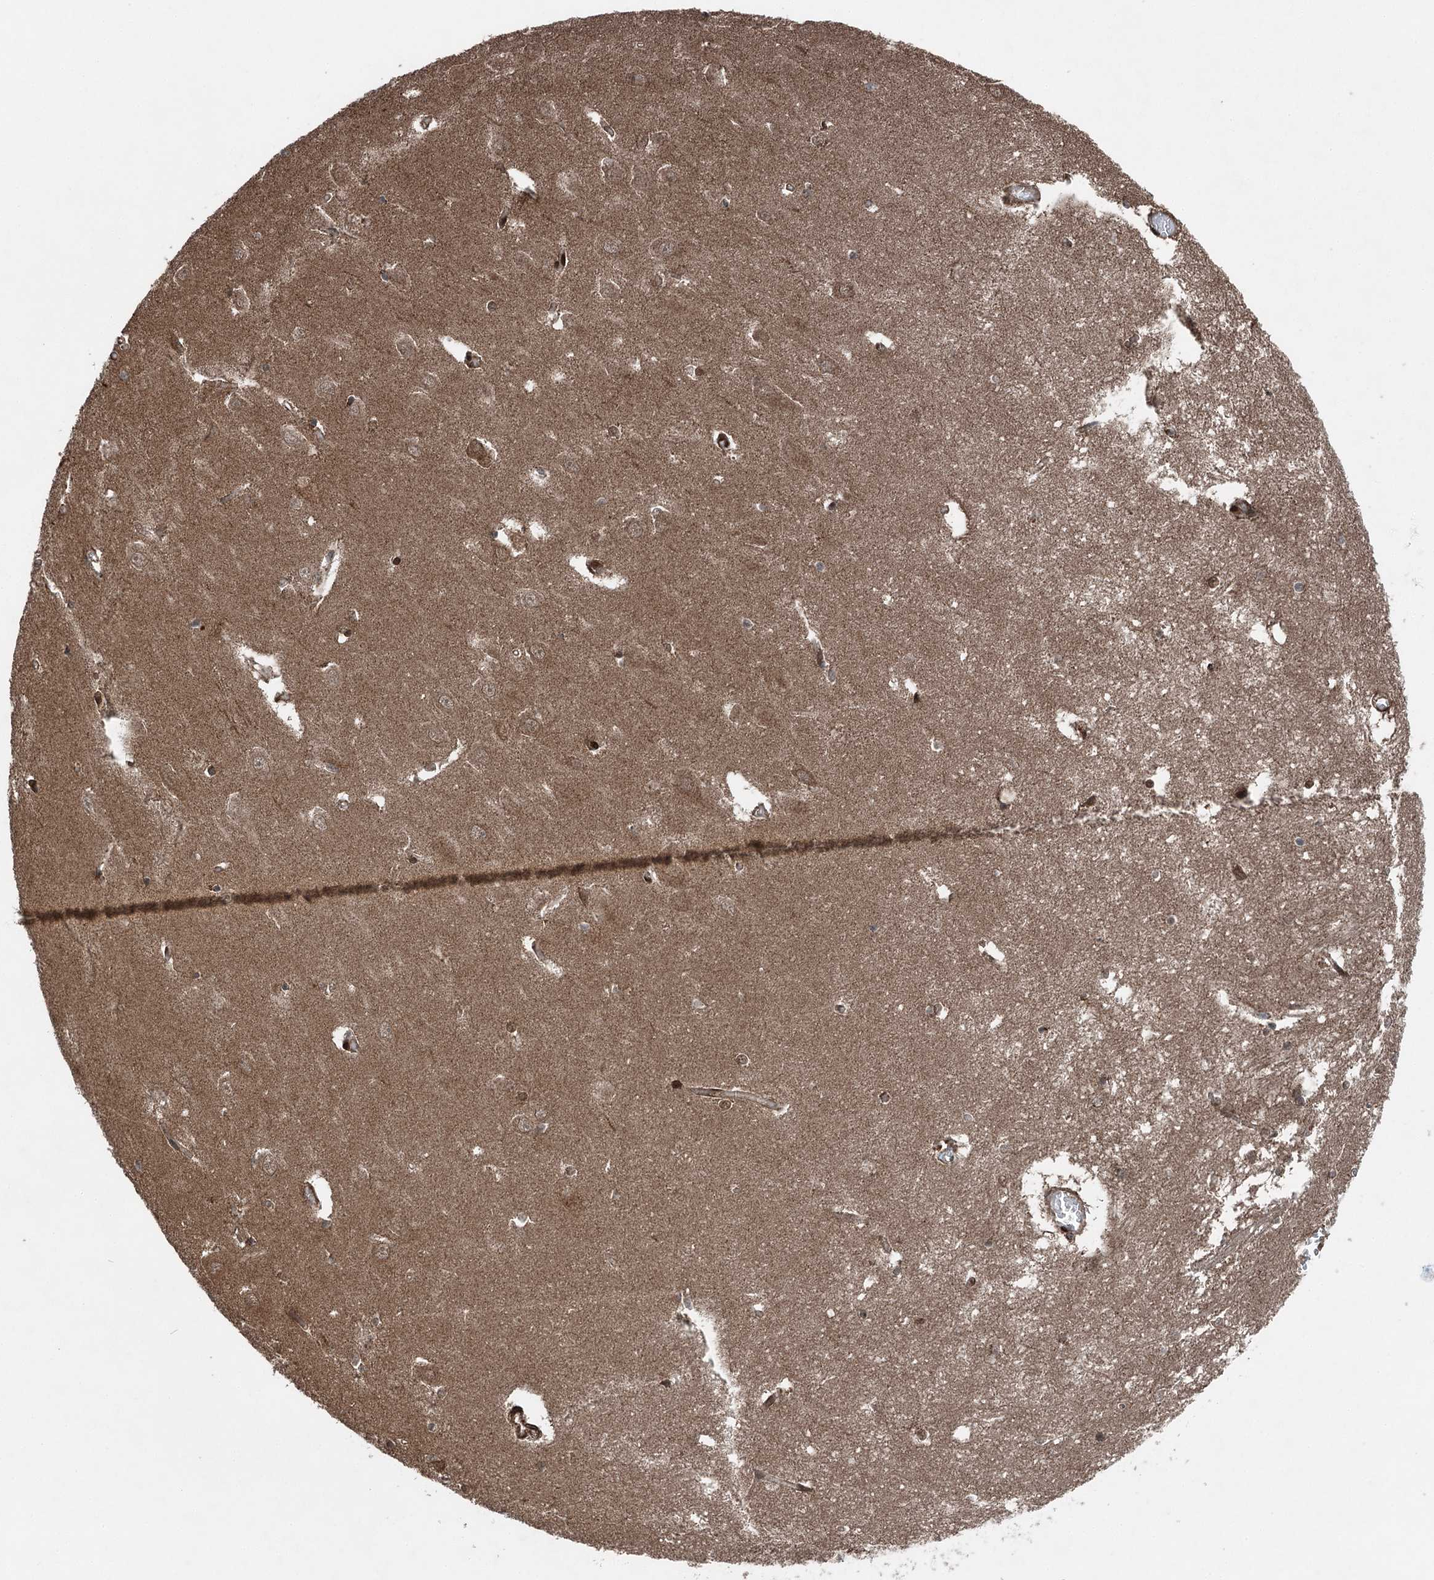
{"staining": {"intensity": "strong", "quantity": "<25%", "location": "cytoplasmic/membranous"}, "tissue": "hippocampus", "cell_type": "Glial cells", "image_type": "normal", "snomed": [{"axis": "morphology", "description": "Normal tissue, NOS"}, {"axis": "topography", "description": "Hippocampus"}], "caption": "A brown stain highlights strong cytoplasmic/membranous positivity of a protein in glial cells of benign hippocampus. (IHC, brightfield microscopy, high magnification).", "gene": "BCKDHA", "patient": {"sex": "male", "age": 70}}